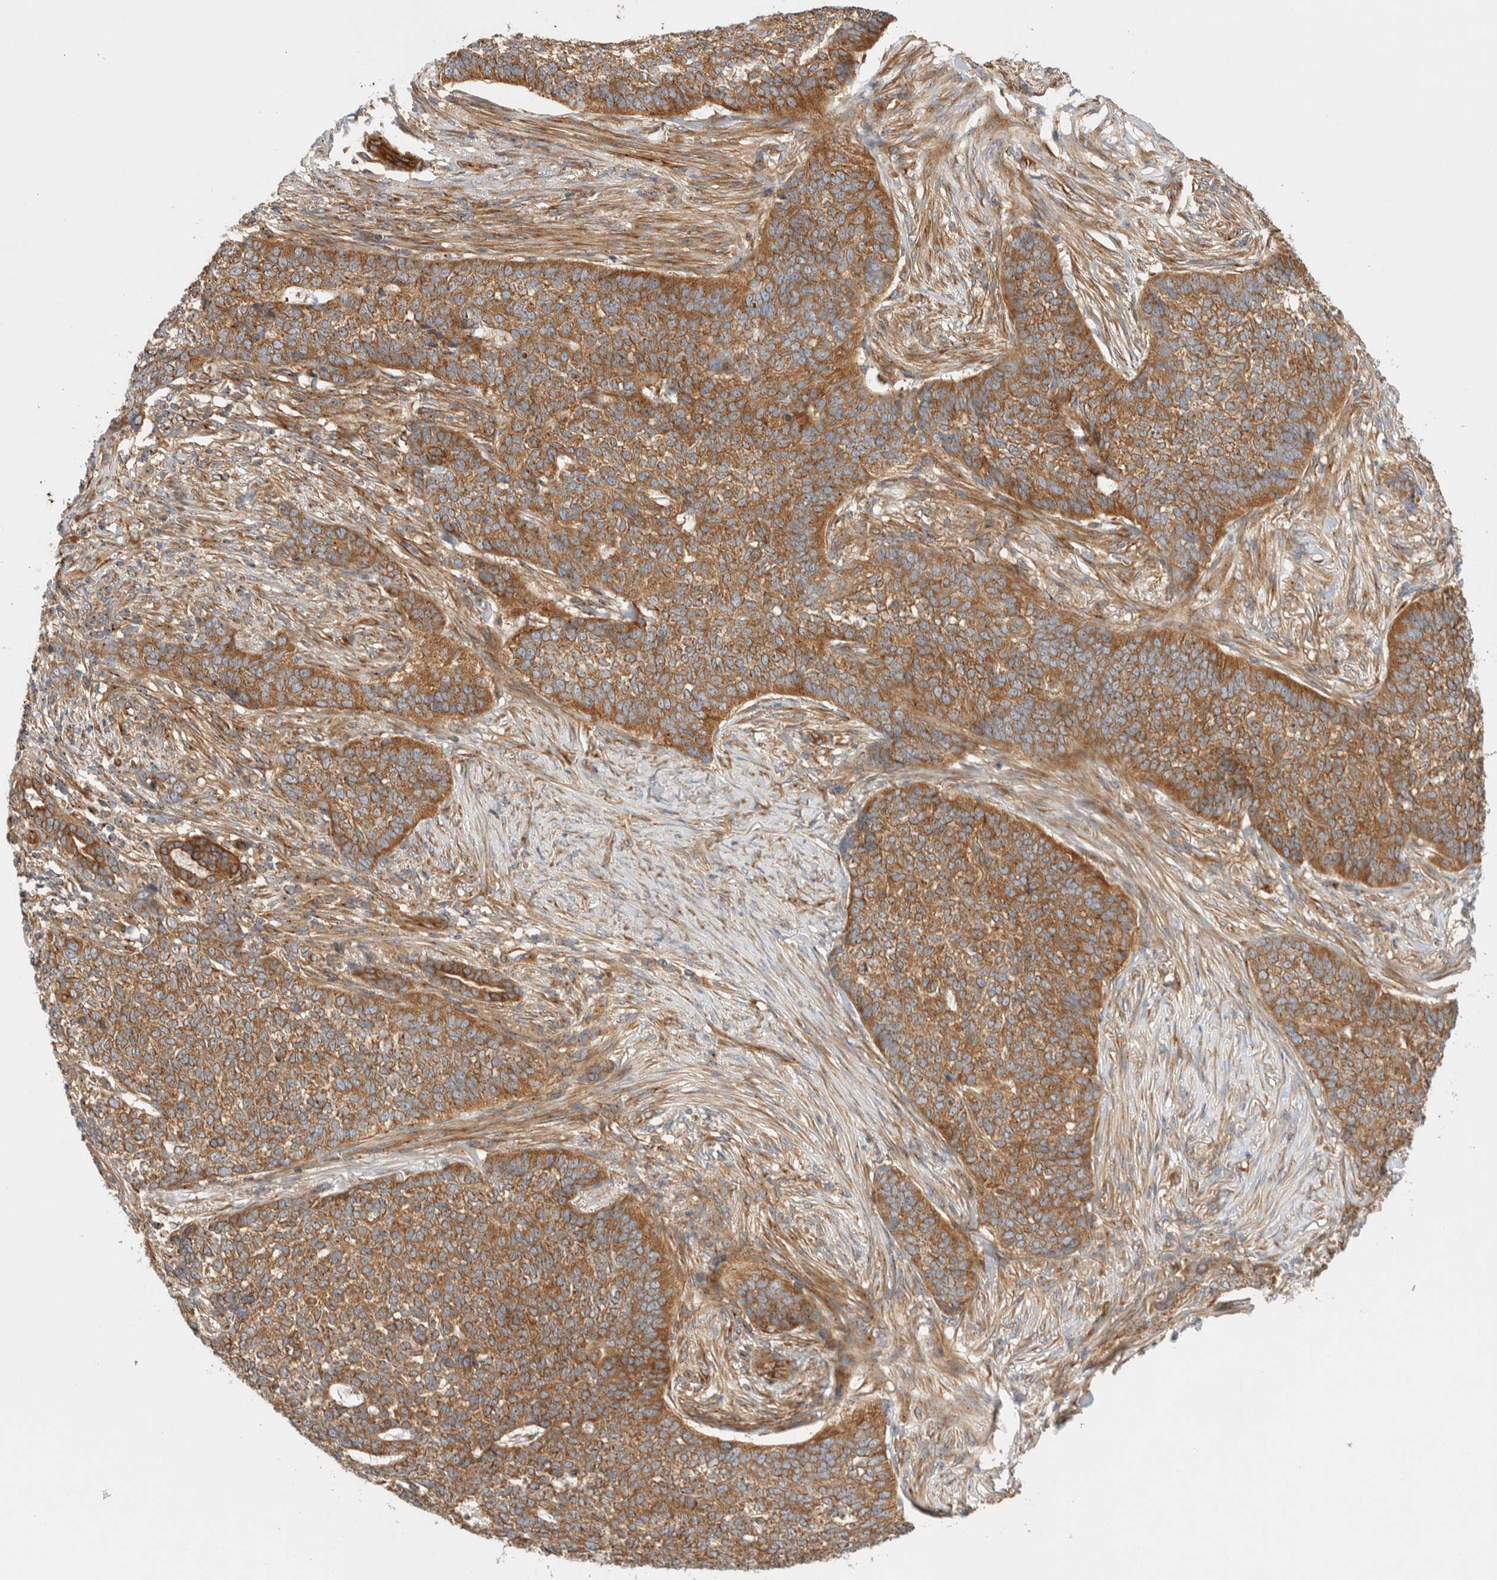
{"staining": {"intensity": "moderate", "quantity": ">75%", "location": "cytoplasmic/membranous"}, "tissue": "skin cancer", "cell_type": "Tumor cells", "image_type": "cancer", "snomed": [{"axis": "morphology", "description": "Basal cell carcinoma"}, {"axis": "topography", "description": "Skin"}], "caption": "A brown stain labels moderate cytoplasmic/membranous expression of a protein in skin basal cell carcinoma tumor cells. The staining was performed using DAB to visualize the protein expression in brown, while the nuclei were stained in blue with hematoxylin (Magnification: 20x).", "gene": "GPR150", "patient": {"sex": "male", "age": 85}}